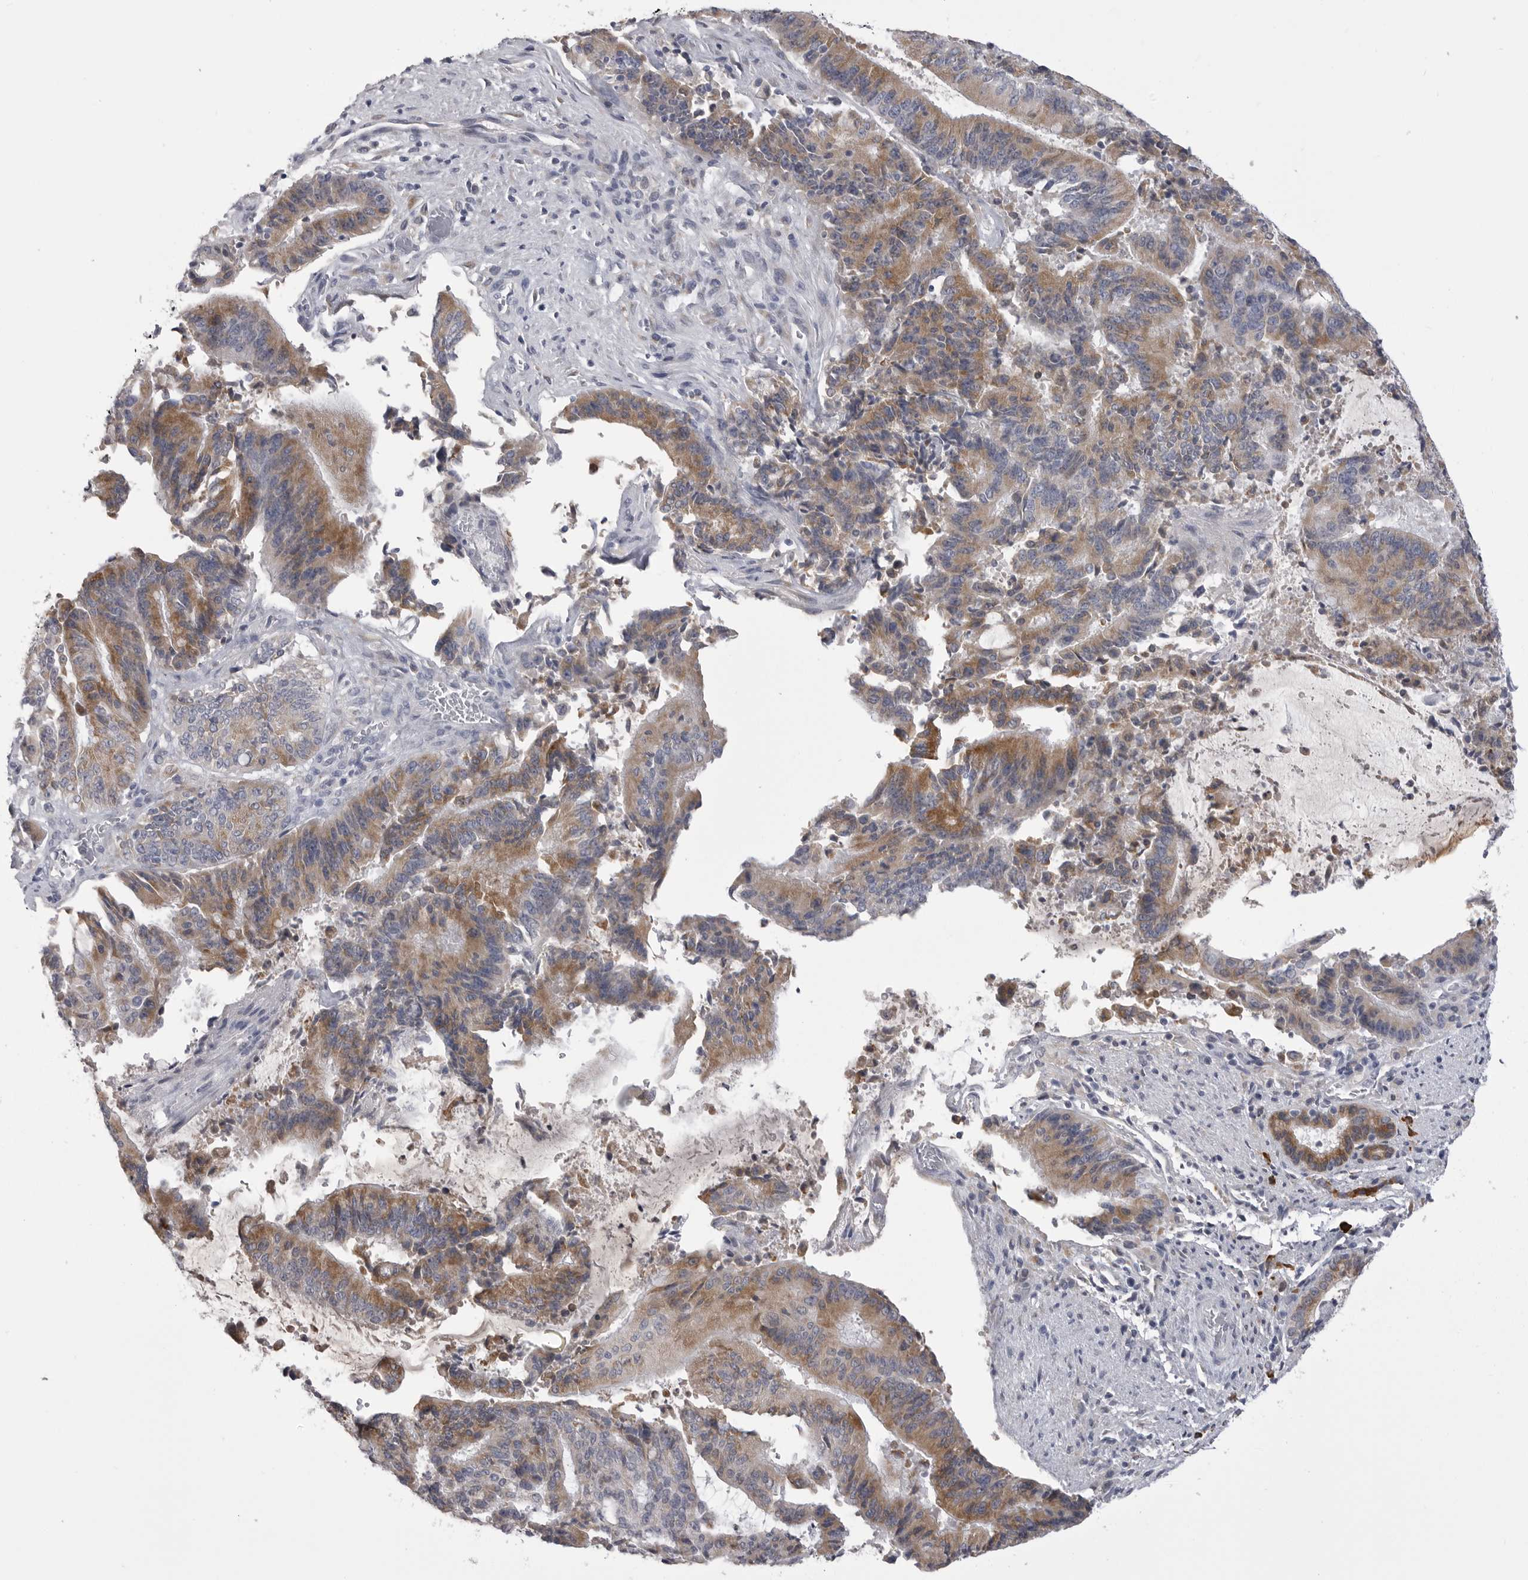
{"staining": {"intensity": "moderate", "quantity": ">75%", "location": "cytoplasmic/membranous"}, "tissue": "liver cancer", "cell_type": "Tumor cells", "image_type": "cancer", "snomed": [{"axis": "morphology", "description": "Normal tissue, NOS"}, {"axis": "morphology", "description": "Cholangiocarcinoma"}, {"axis": "topography", "description": "Liver"}, {"axis": "topography", "description": "Peripheral nerve tissue"}], "caption": "Liver cholangiocarcinoma tissue displays moderate cytoplasmic/membranous positivity in about >75% of tumor cells", "gene": "FKBP2", "patient": {"sex": "female", "age": 73}}